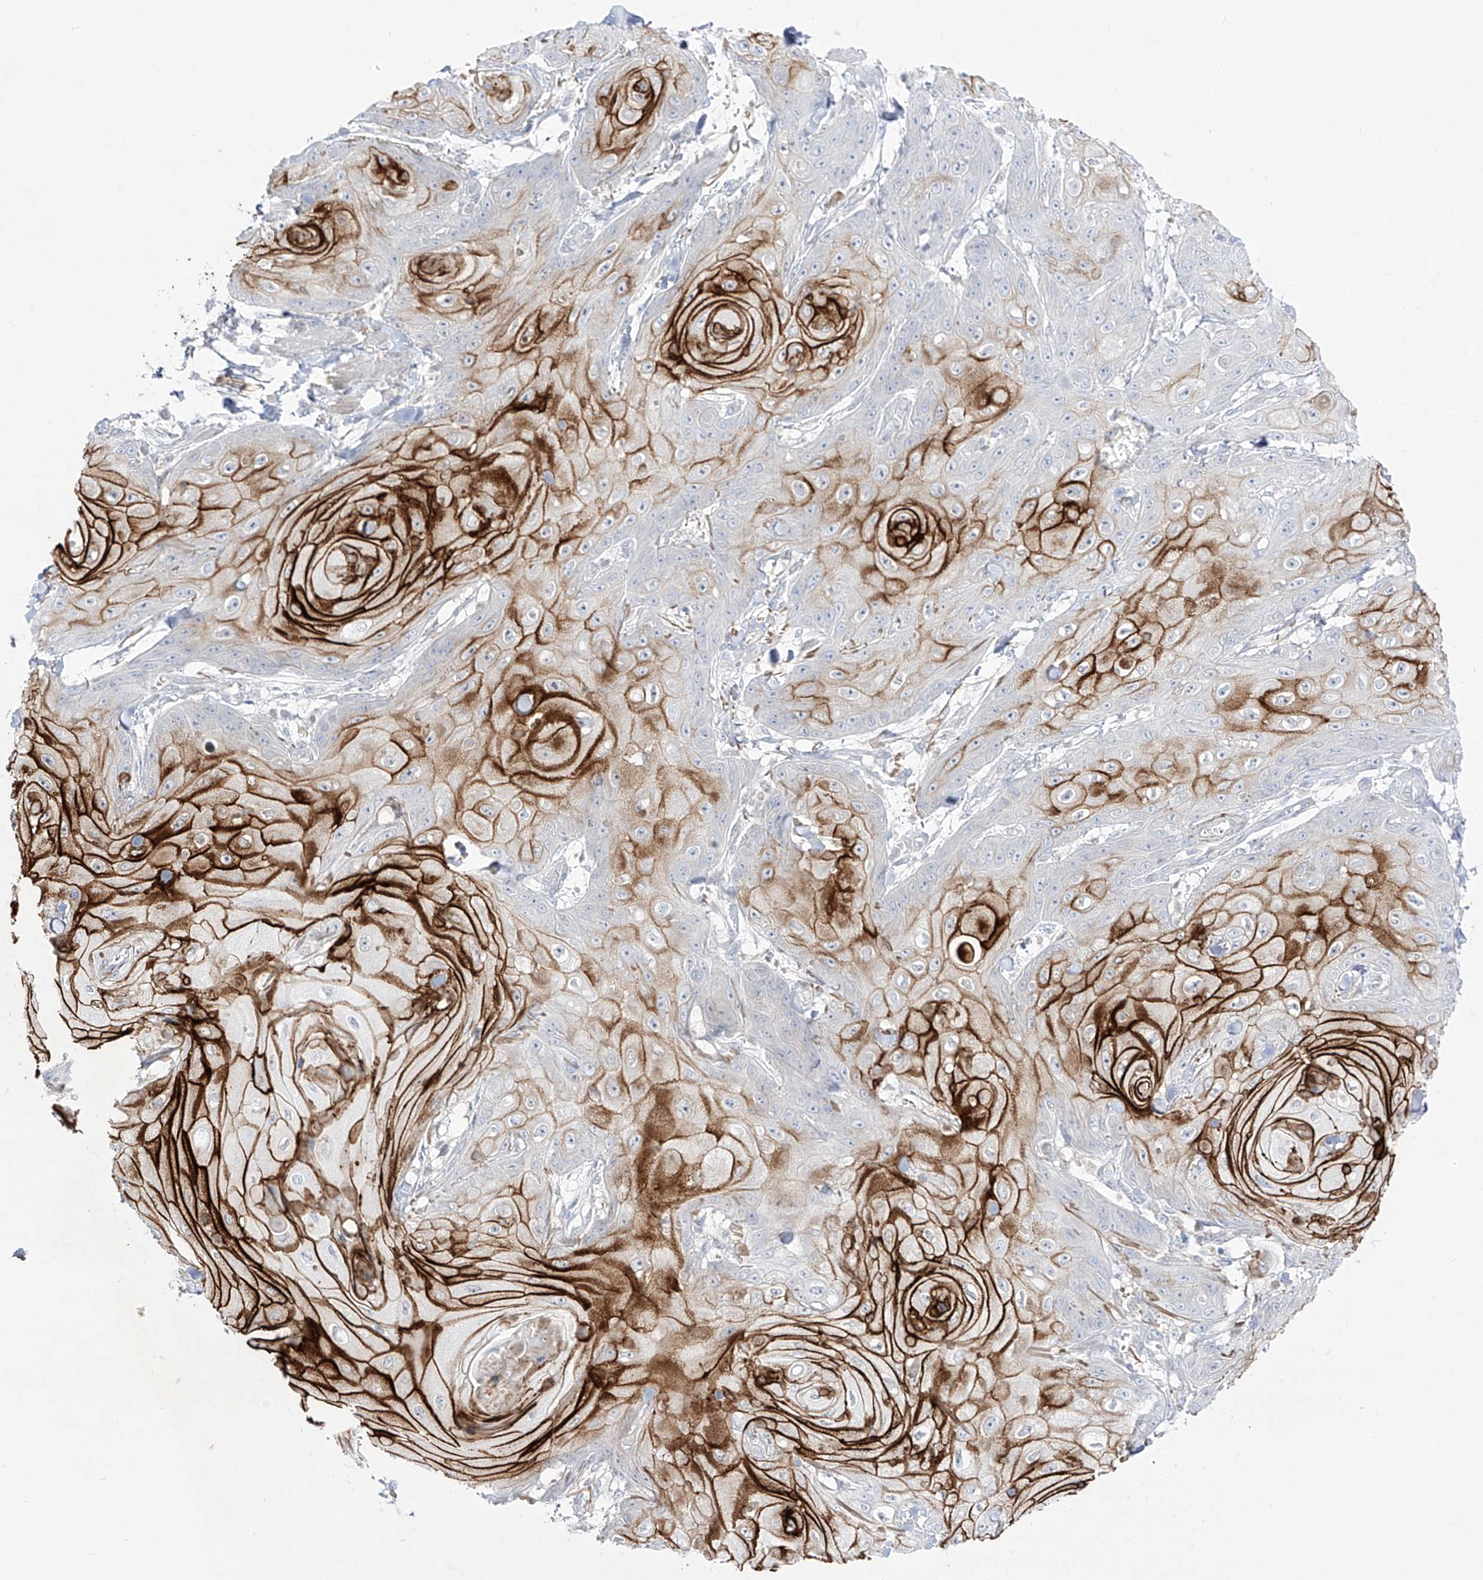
{"staining": {"intensity": "strong", "quantity": "25%-75%", "location": "cytoplasmic/membranous"}, "tissue": "skin cancer", "cell_type": "Tumor cells", "image_type": "cancer", "snomed": [{"axis": "morphology", "description": "Squamous cell carcinoma, NOS"}, {"axis": "topography", "description": "Skin"}], "caption": "Immunohistochemical staining of human skin squamous cell carcinoma shows high levels of strong cytoplasmic/membranous protein expression in about 25%-75% of tumor cells.", "gene": "DMKN", "patient": {"sex": "male", "age": 74}}